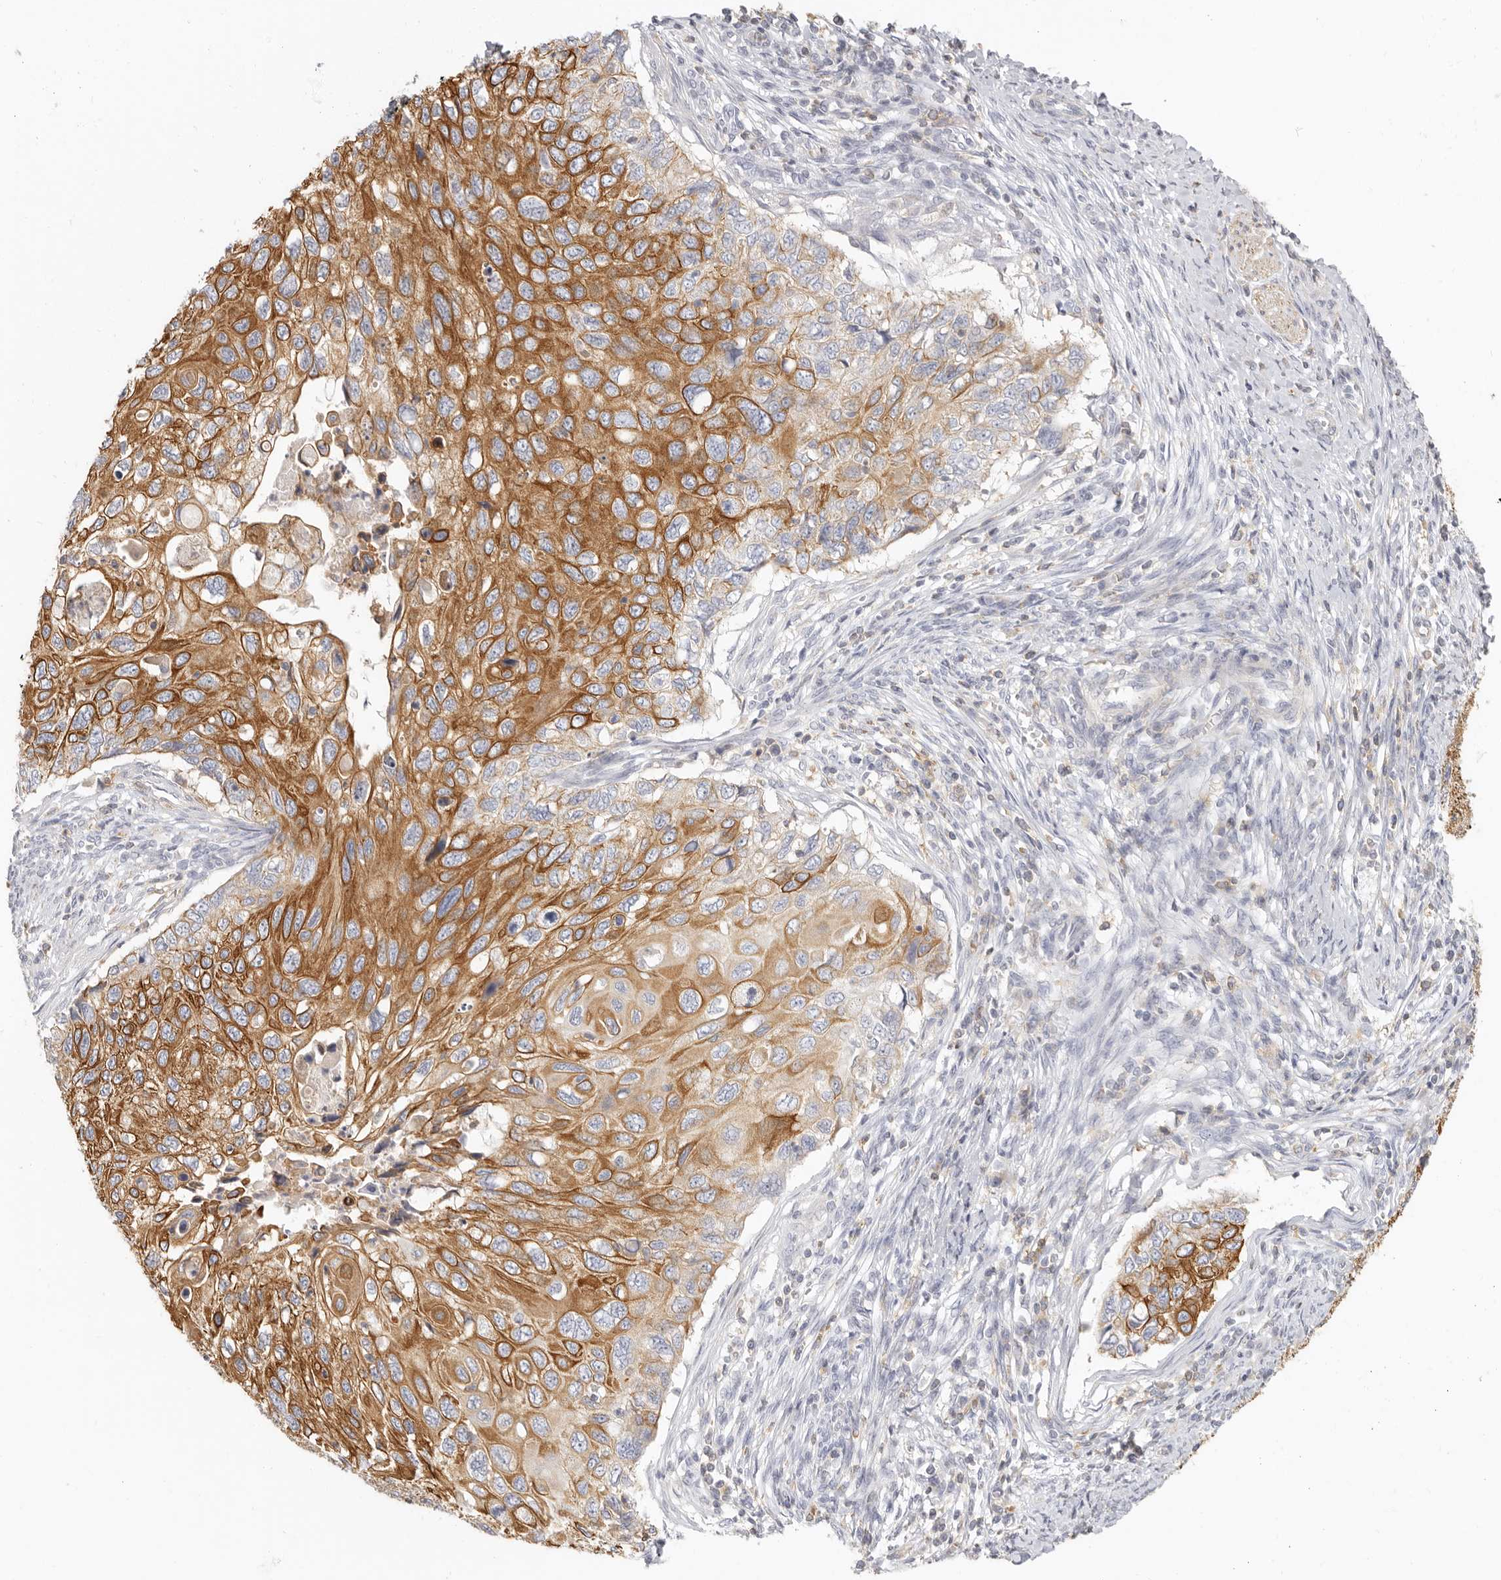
{"staining": {"intensity": "moderate", "quantity": ">75%", "location": "cytoplasmic/membranous"}, "tissue": "cervical cancer", "cell_type": "Tumor cells", "image_type": "cancer", "snomed": [{"axis": "morphology", "description": "Squamous cell carcinoma, NOS"}, {"axis": "topography", "description": "Cervix"}], "caption": "The immunohistochemical stain labels moderate cytoplasmic/membranous staining in tumor cells of cervical cancer (squamous cell carcinoma) tissue. (Stains: DAB (3,3'-diaminobenzidine) in brown, nuclei in blue, Microscopy: brightfield microscopy at high magnification).", "gene": "NIBAN1", "patient": {"sex": "female", "age": 70}}